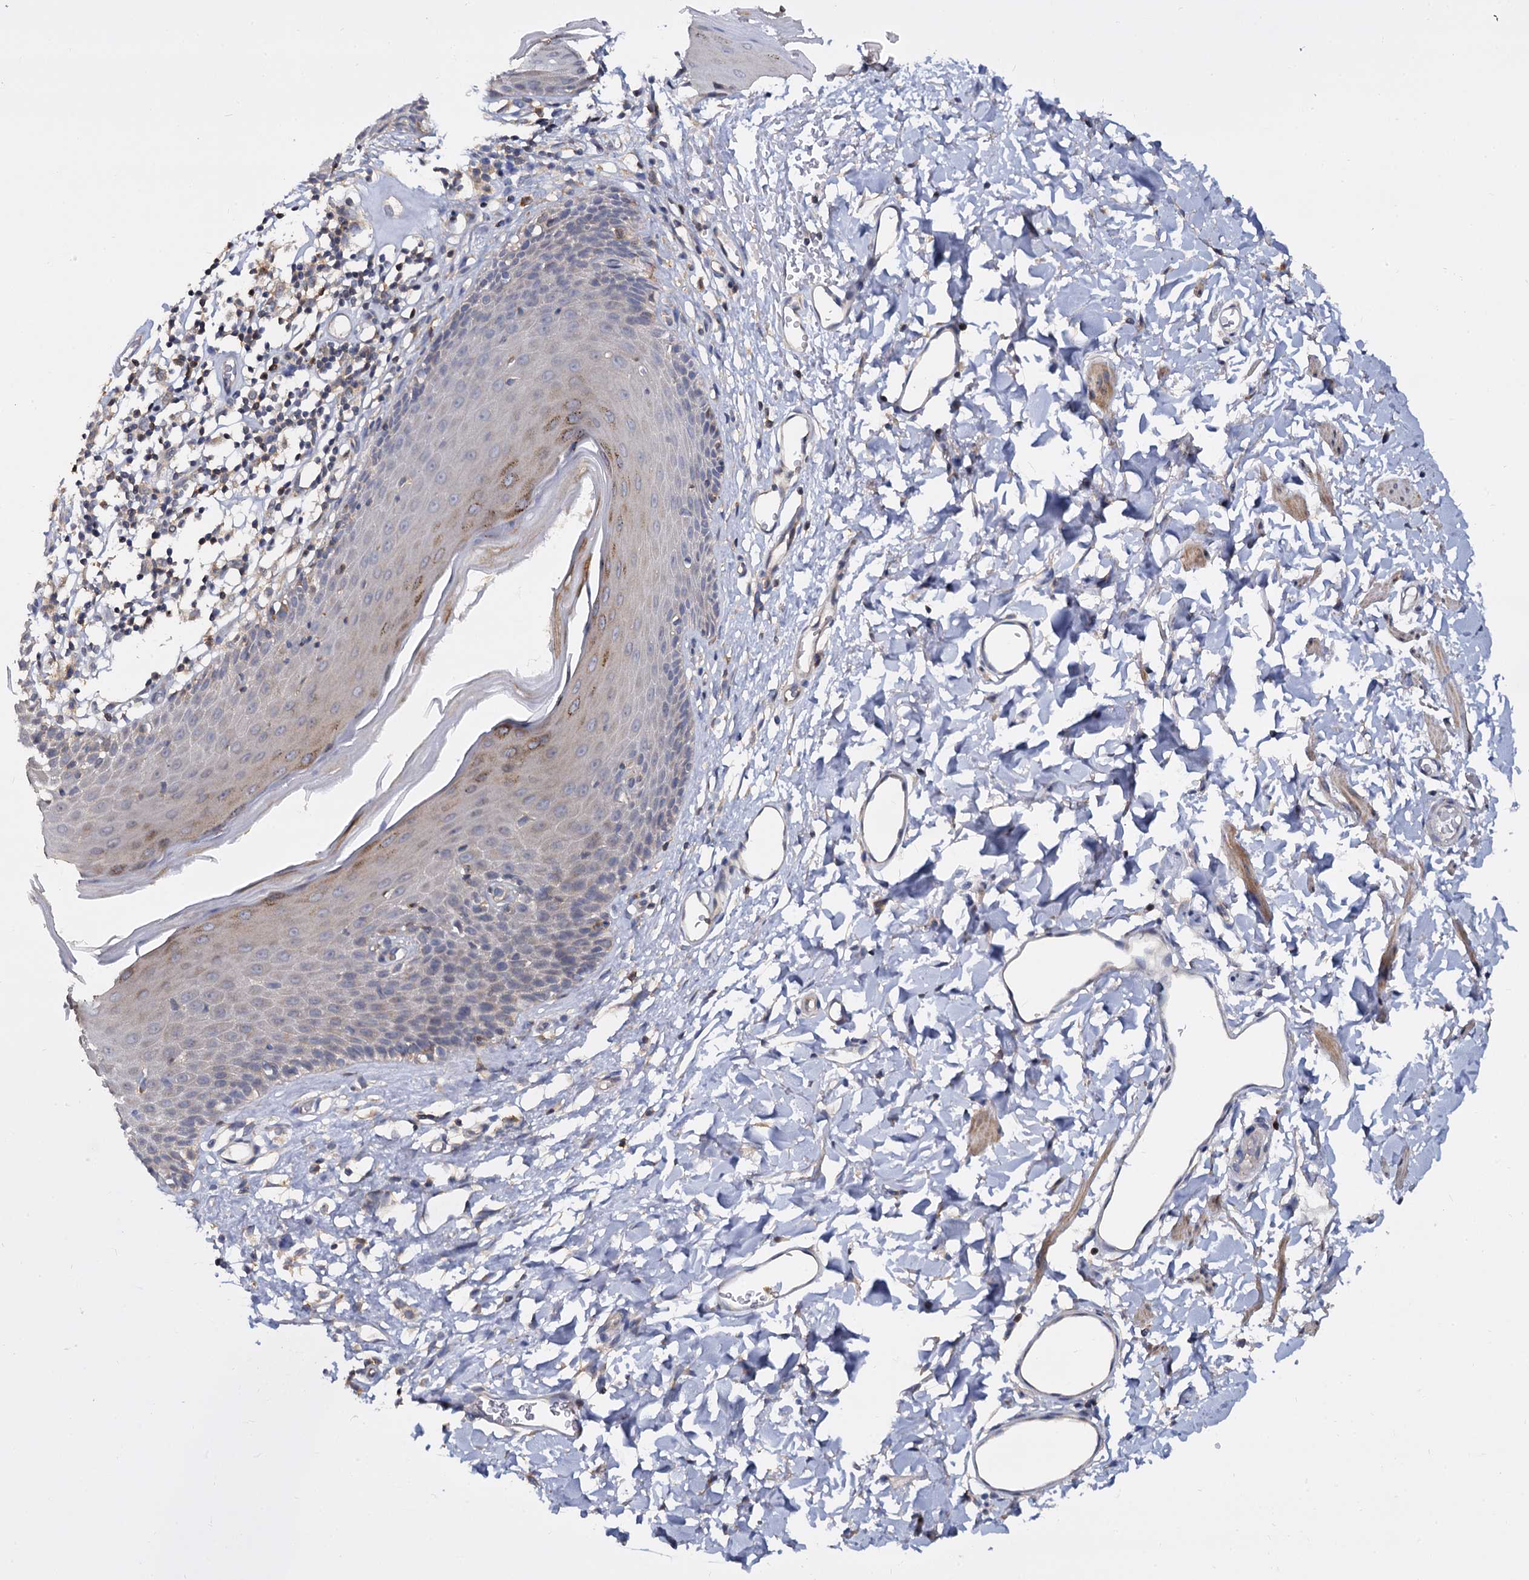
{"staining": {"intensity": "moderate", "quantity": "25%-75%", "location": "cytoplasmic/membranous"}, "tissue": "skin", "cell_type": "Epidermal cells", "image_type": "normal", "snomed": [{"axis": "morphology", "description": "Normal tissue, NOS"}, {"axis": "topography", "description": "Vulva"}], "caption": "Approximately 25%-75% of epidermal cells in normal human skin reveal moderate cytoplasmic/membranous protein positivity as visualized by brown immunohistochemical staining.", "gene": "ANKRD13A", "patient": {"sex": "female", "age": 68}}